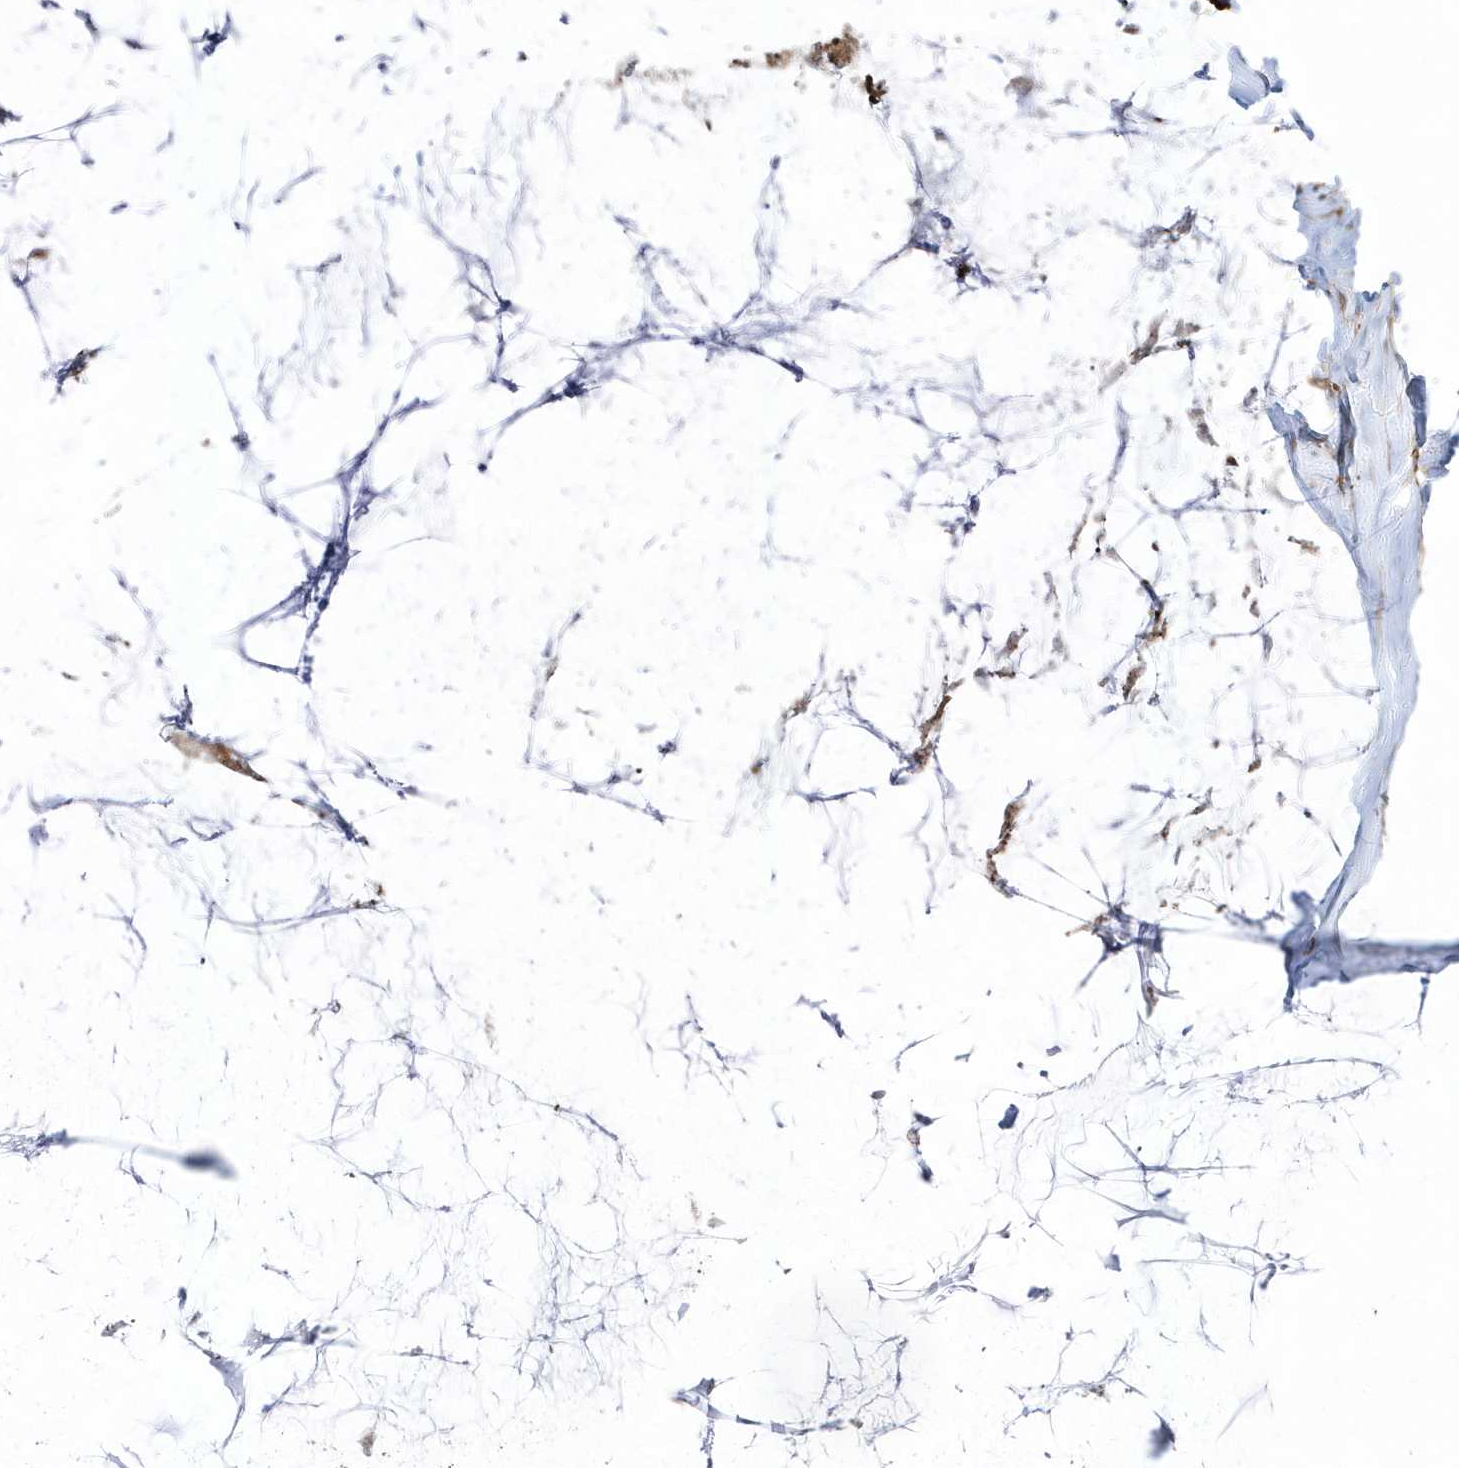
{"staining": {"intensity": "strong", "quantity": ">75%", "location": "cytoplasmic/membranous"}, "tissue": "ovarian cancer", "cell_type": "Tumor cells", "image_type": "cancer", "snomed": [{"axis": "morphology", "description": "Cystadenocarcinoma, mucinous, NOS"}, {"axis": "topography", "description": "Ovary"}], "caption": "Human ovarian mucinous cystadenocarcinoma stained with a protein marker shows strong staining in tumor cells.", "gene": "PAICS", "patient": {"sex": "female", "age": 39}}